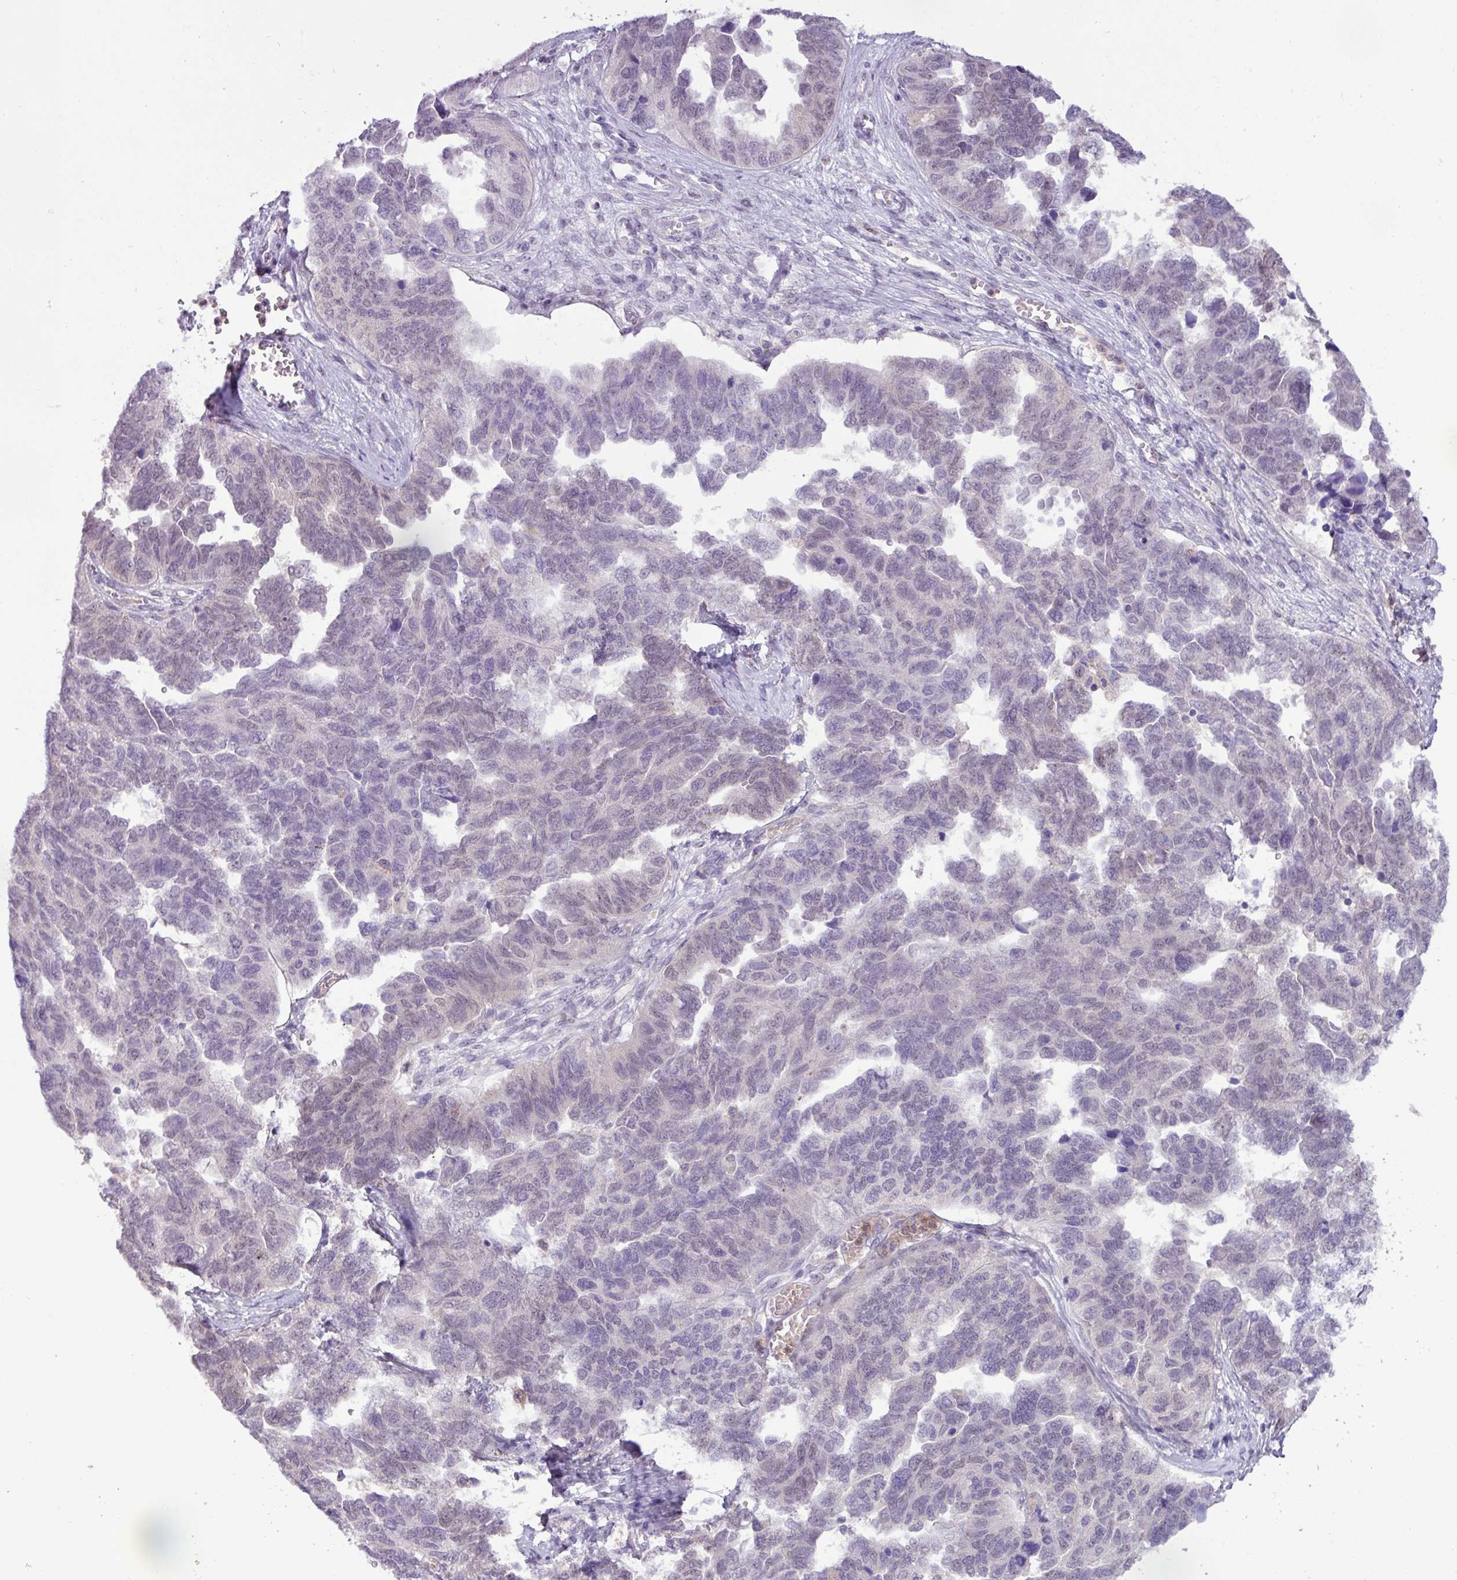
{"staining": {"intensity": "negative", "quantity": "none", "location": "none"}, "tissue": "ovarian cancer", "cell_type": "Tumor cells", "image_type": "cancer", "snomed": [{"axis": "morphology", "description": "Cystadenocarcinoma, serous, NOS"}, {"axis": "topography", "description": "Ovary"}], "caption": "This is an IHC photomicrograph of human serous cystadenocarcinoma (ovarian). There is no positivity in tumor cells.", "gene": "TONSL", "patient": {"sex": "female", "age": 64}}